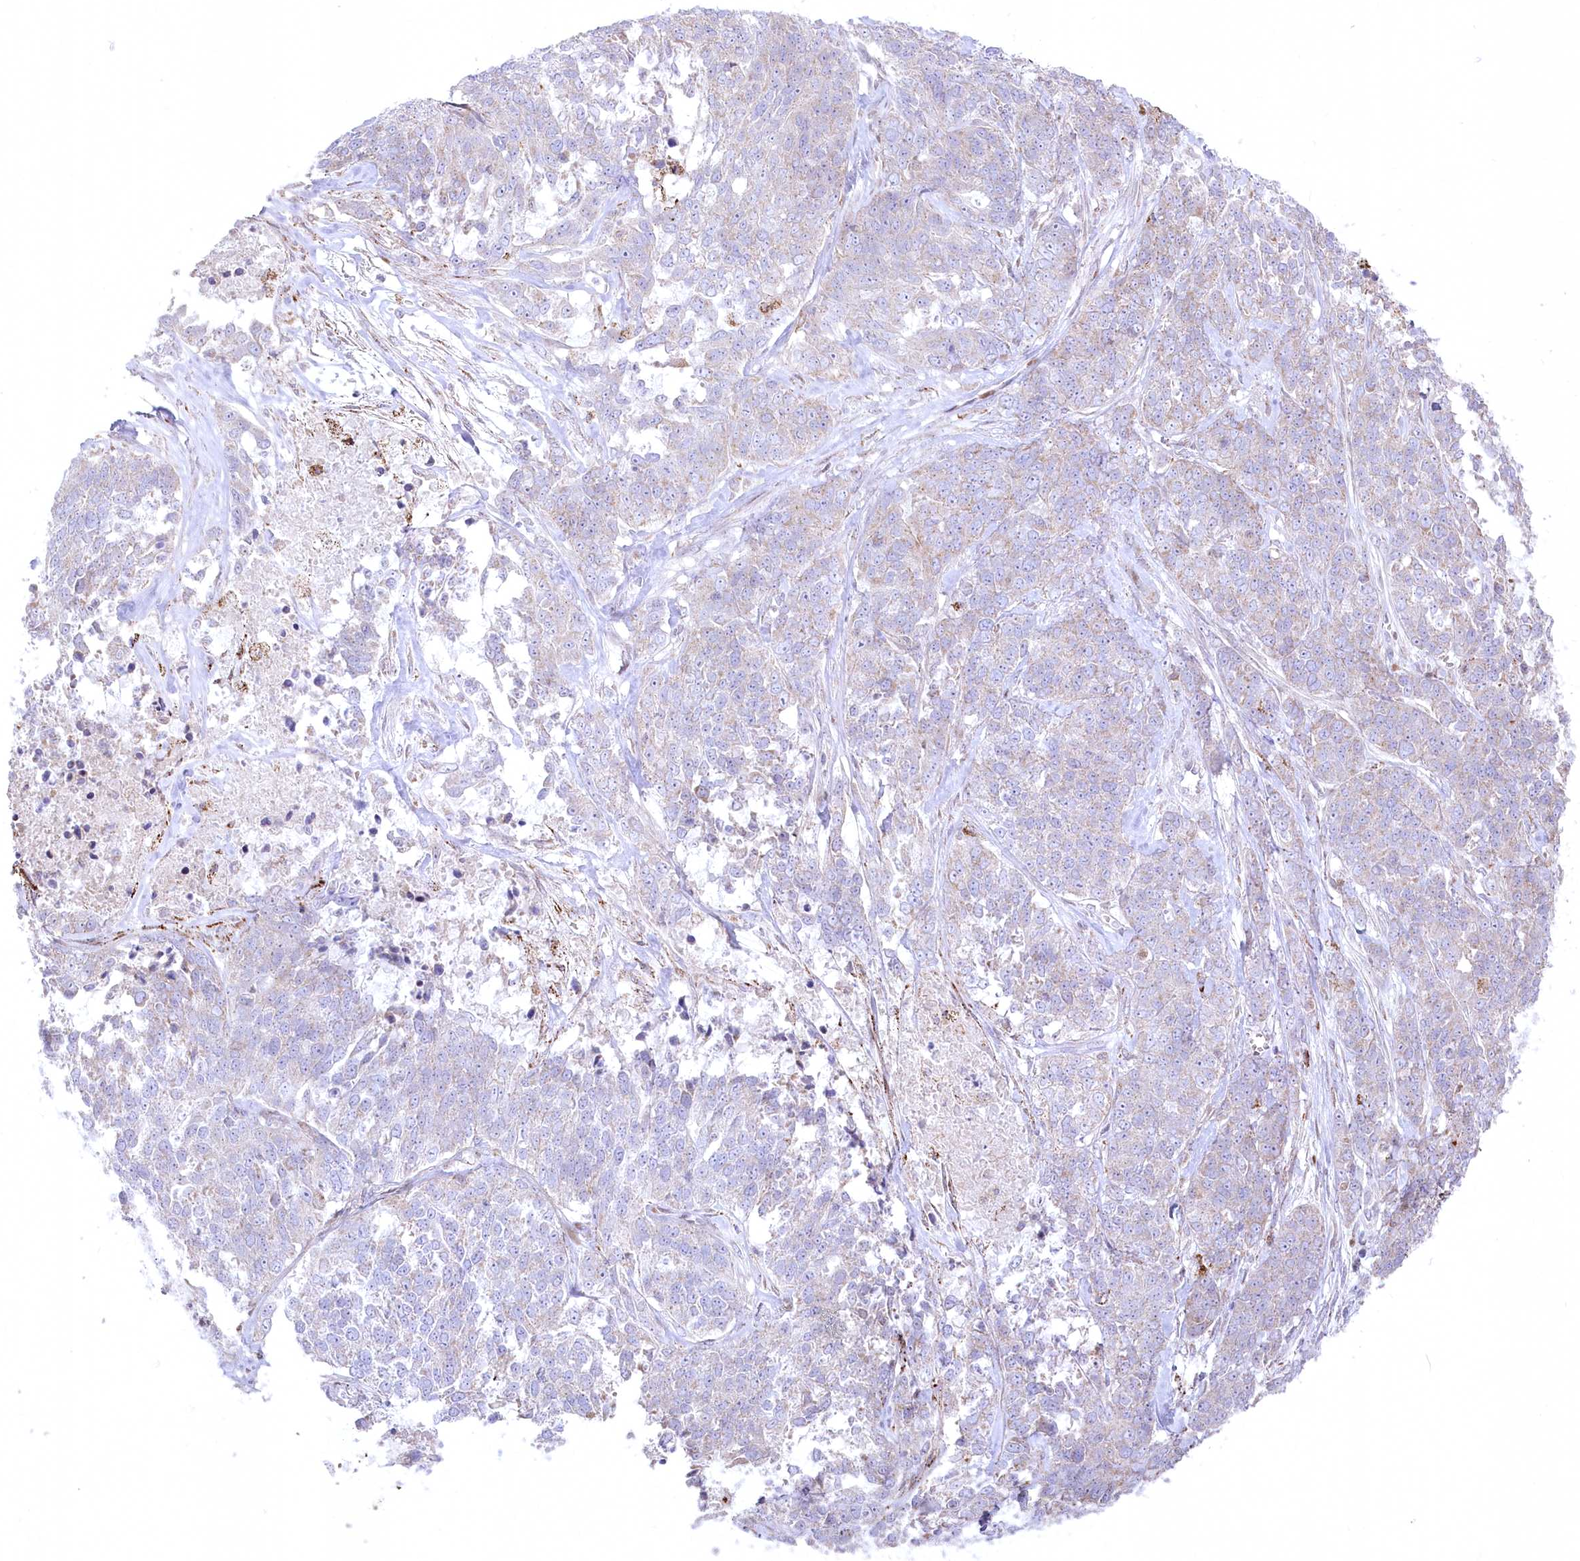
{"staining": {"intensity": "weak", "quantity": "<25%", "location": "cytoplasmic/membranous"}, "tissue": "ovarian cancer", "cell_type": "Tumor cells", "image_type": "cancer", "snomed": [{"axis": "morphology", "description": "Cystadenocarcinoma, serous, NOS"}, {"axis": "topography", "description": "Ovary"}], "caption": "Immunohistochemical staining of human serous cystadenocarcinoma (ovarian) demonstrates no significant staining in tumor cells.", "gene": "CEP164", "patient": {"sex": "female", "age": 44}}